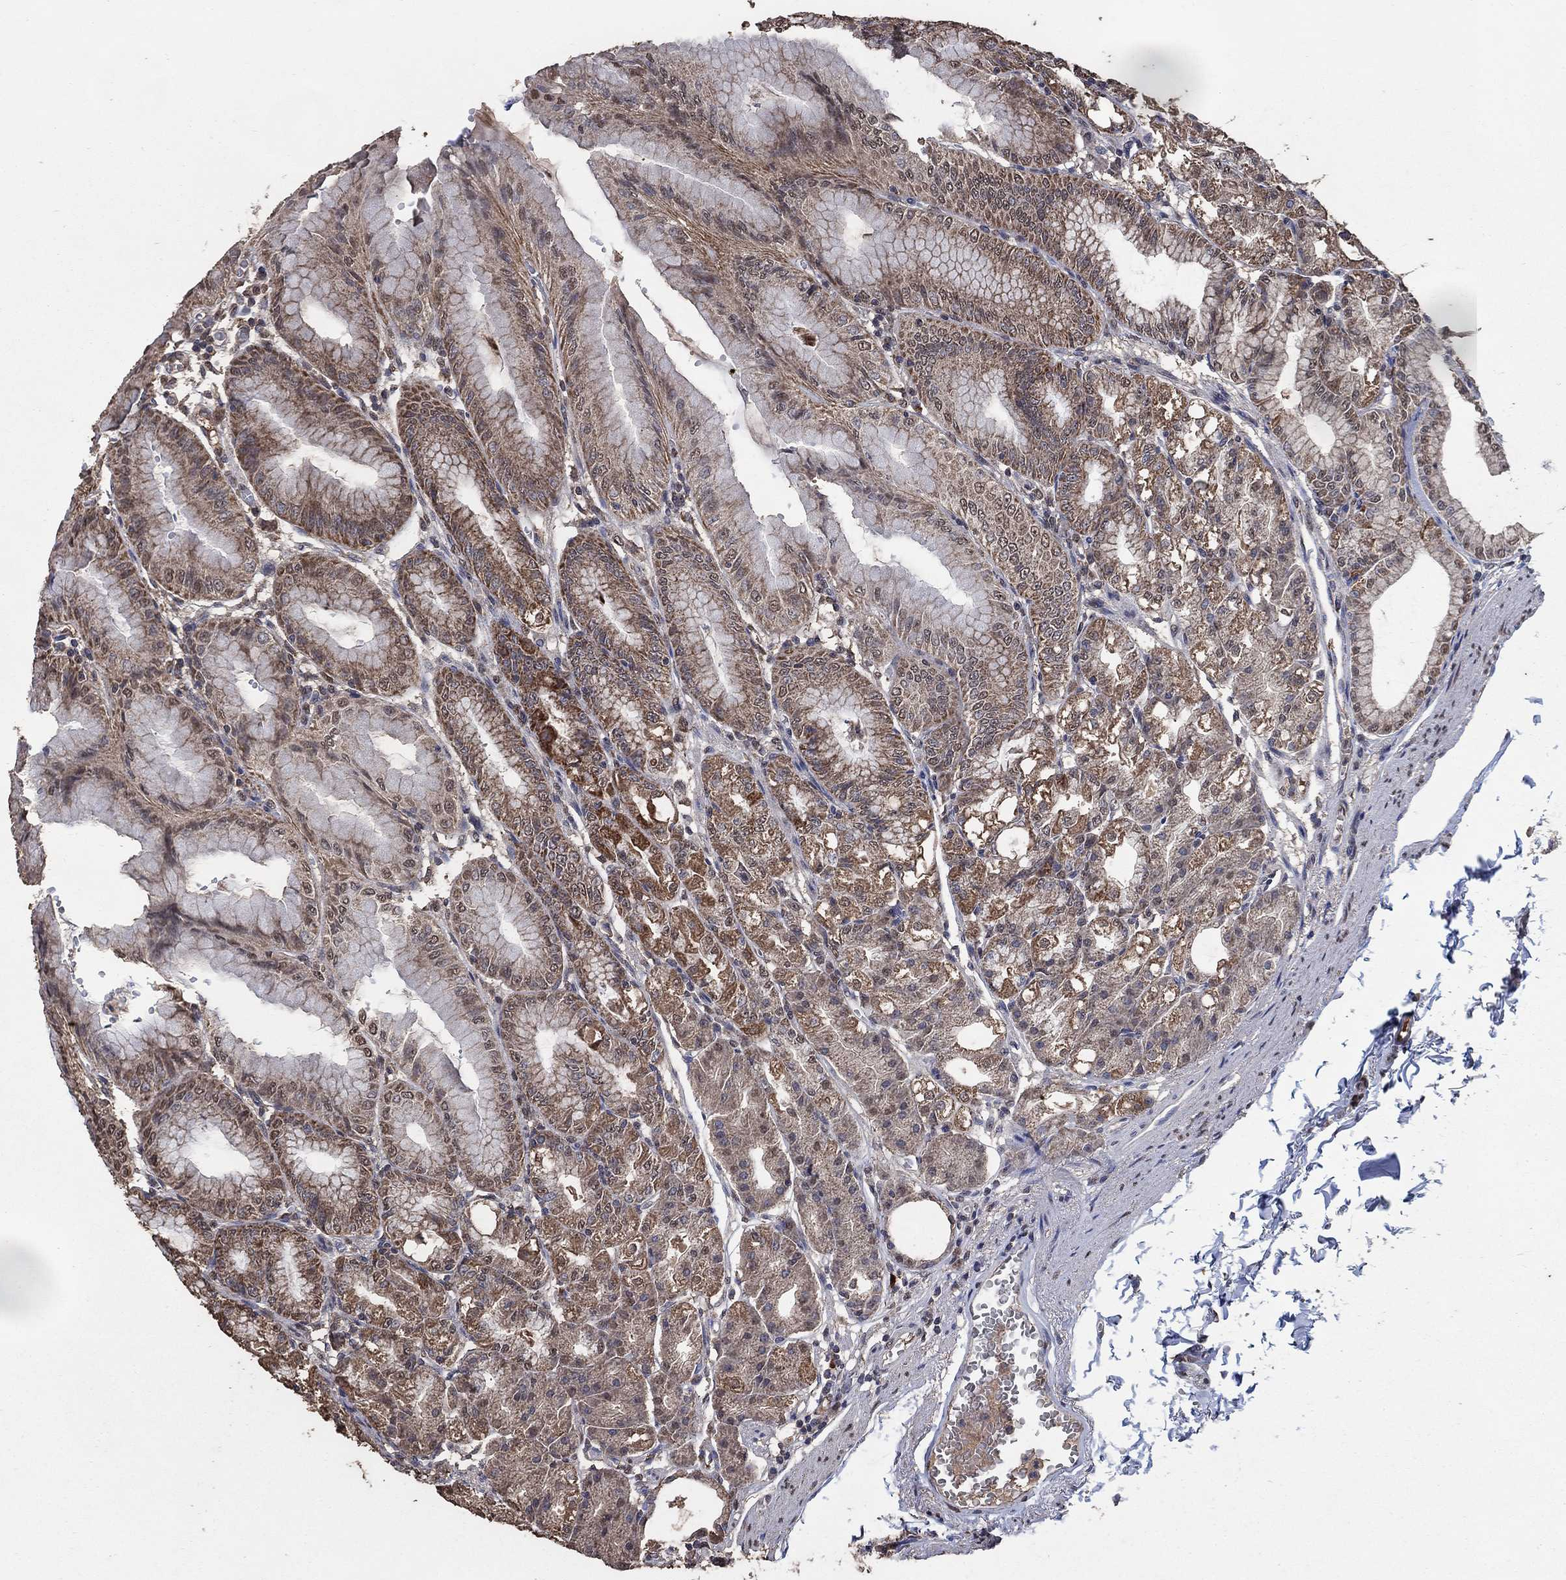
{"staining": {"intensity": "moderate", "quantity": "25%-75%", "location": "cytoplasmic/membranous"}, "tissue": "stomach", "cell_type": "Glandular cells", "image_type": "normal", "snomed": [{"axis": "morphology", "description": "Normal tissue, NOS"}, {"axis": "topography", "description": "Stomach"}], "caption": "Stomach was stained to show a protein in brown. There is medium levels of moderate cytoplasmic/membranous positivity in about 25%-75% of glandular cells.", "gene": "MRPS24", "patient": {"sex": "male", "age": 71}}